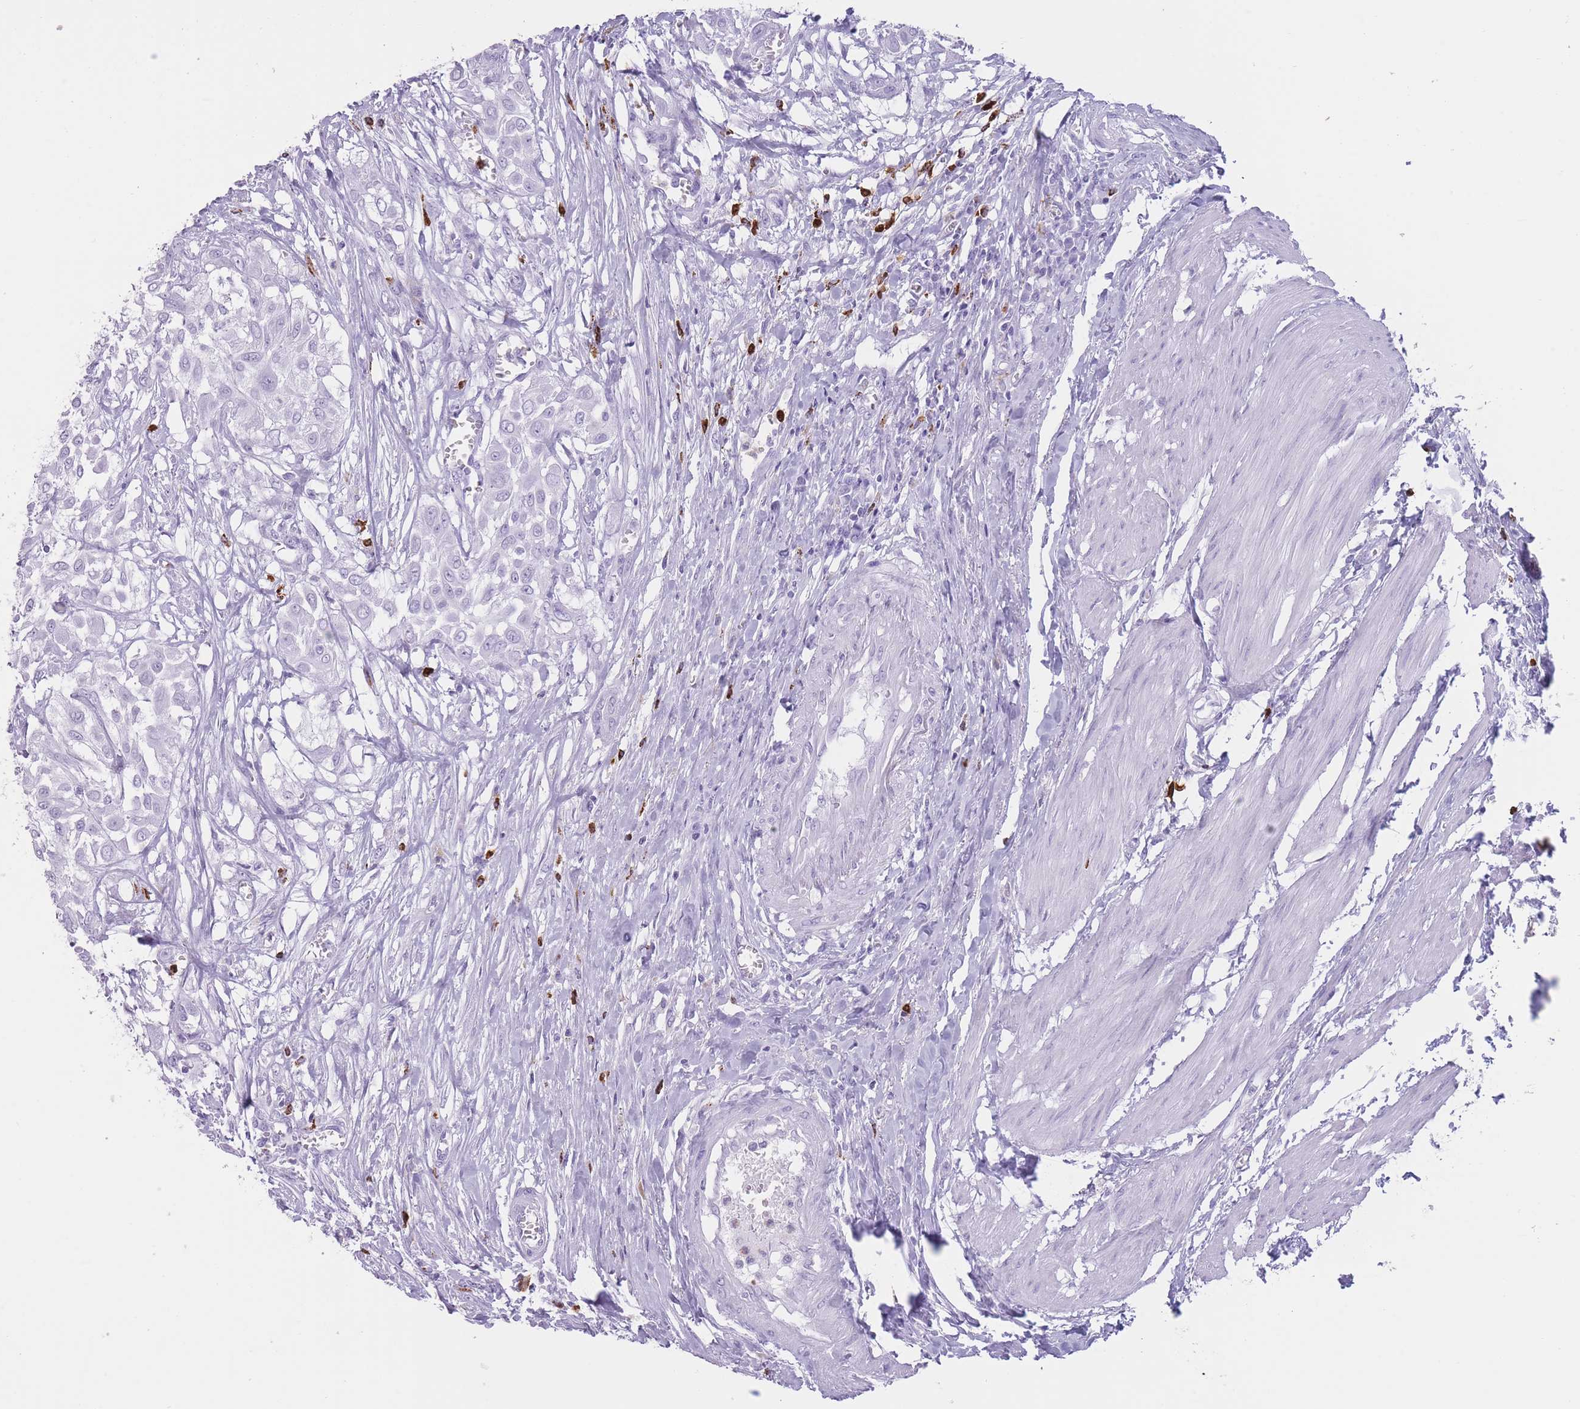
{"staining": {"intensity": "negative", "quantity": "none", "location": "none"}, "tissue": "urothelial cancer", "cell_type": "Tumor cells", "image_type": "cancer", "snomed": [{"axis": "morphology", "description": "Urothelial carcinoma, High grade"}, {"axis": "topography", "description": "Urinary bladder"}], "caption": "This is an immunohistochemistry image of human high-grade urothelial carcinoma. There is no positivity in tumor cells.", "gene": "OR4F21", "patient": {"sex": "male", "age": 57}}